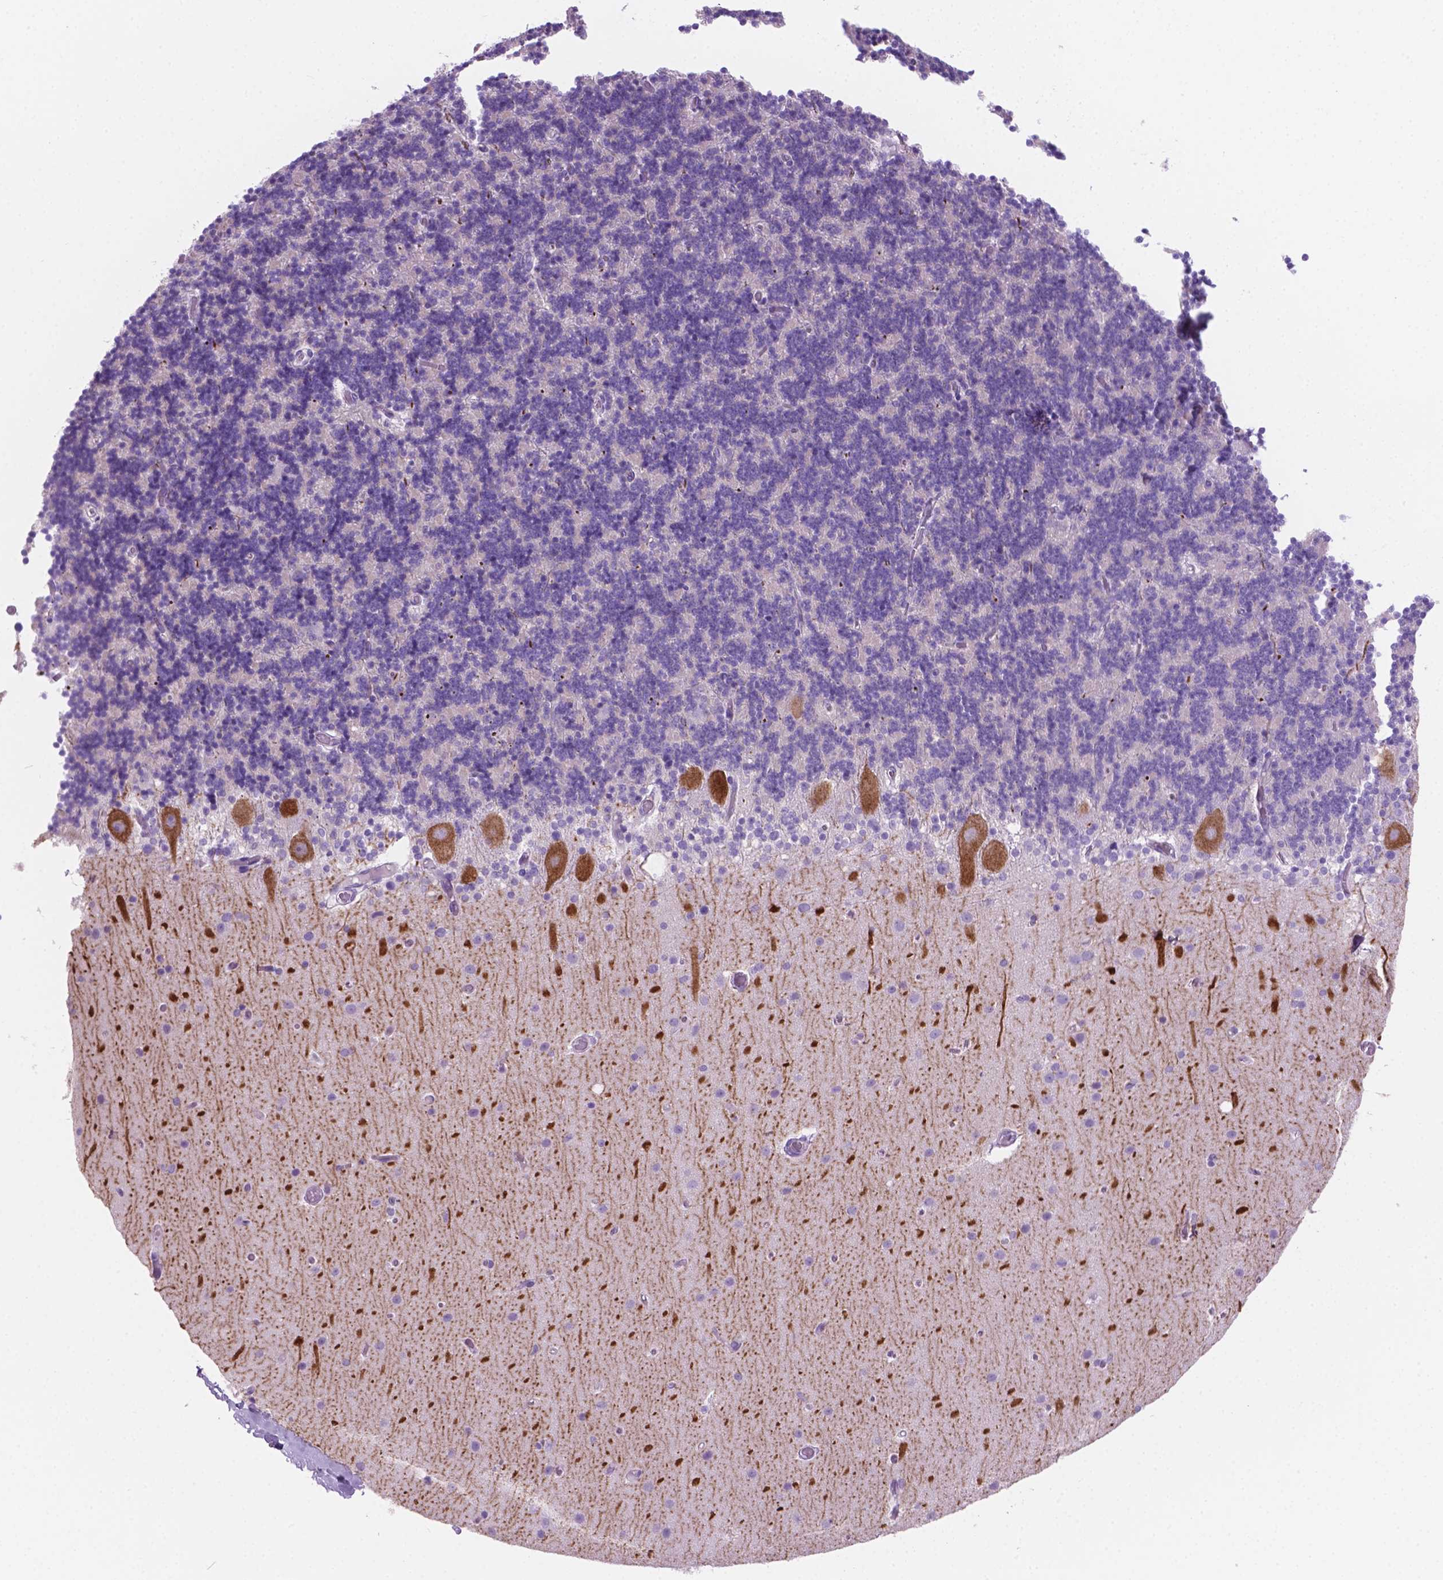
{"staining": {"intensity": "negative", "quantity": "none", "location": "none"}, "tissue": "cerebellum", "cell_type": "Cells in granular layer", "image_type": "normal", "snomed": [{"axis": "morphology", "description": "Normal tissue, NOS"}, {"axis": "topography", "description": "Cerebellum"}], "caption": "Micrograph shows no protein positivity in cells in granular layer of normal cerebellum. (Brightfield microscopy of DAB (3,3'-diaminobenzidine) immunohistochemistry (IHC) at high magnification).", "gene": "GRIN2B", "patient": {"sex": "male", "age": 70}}